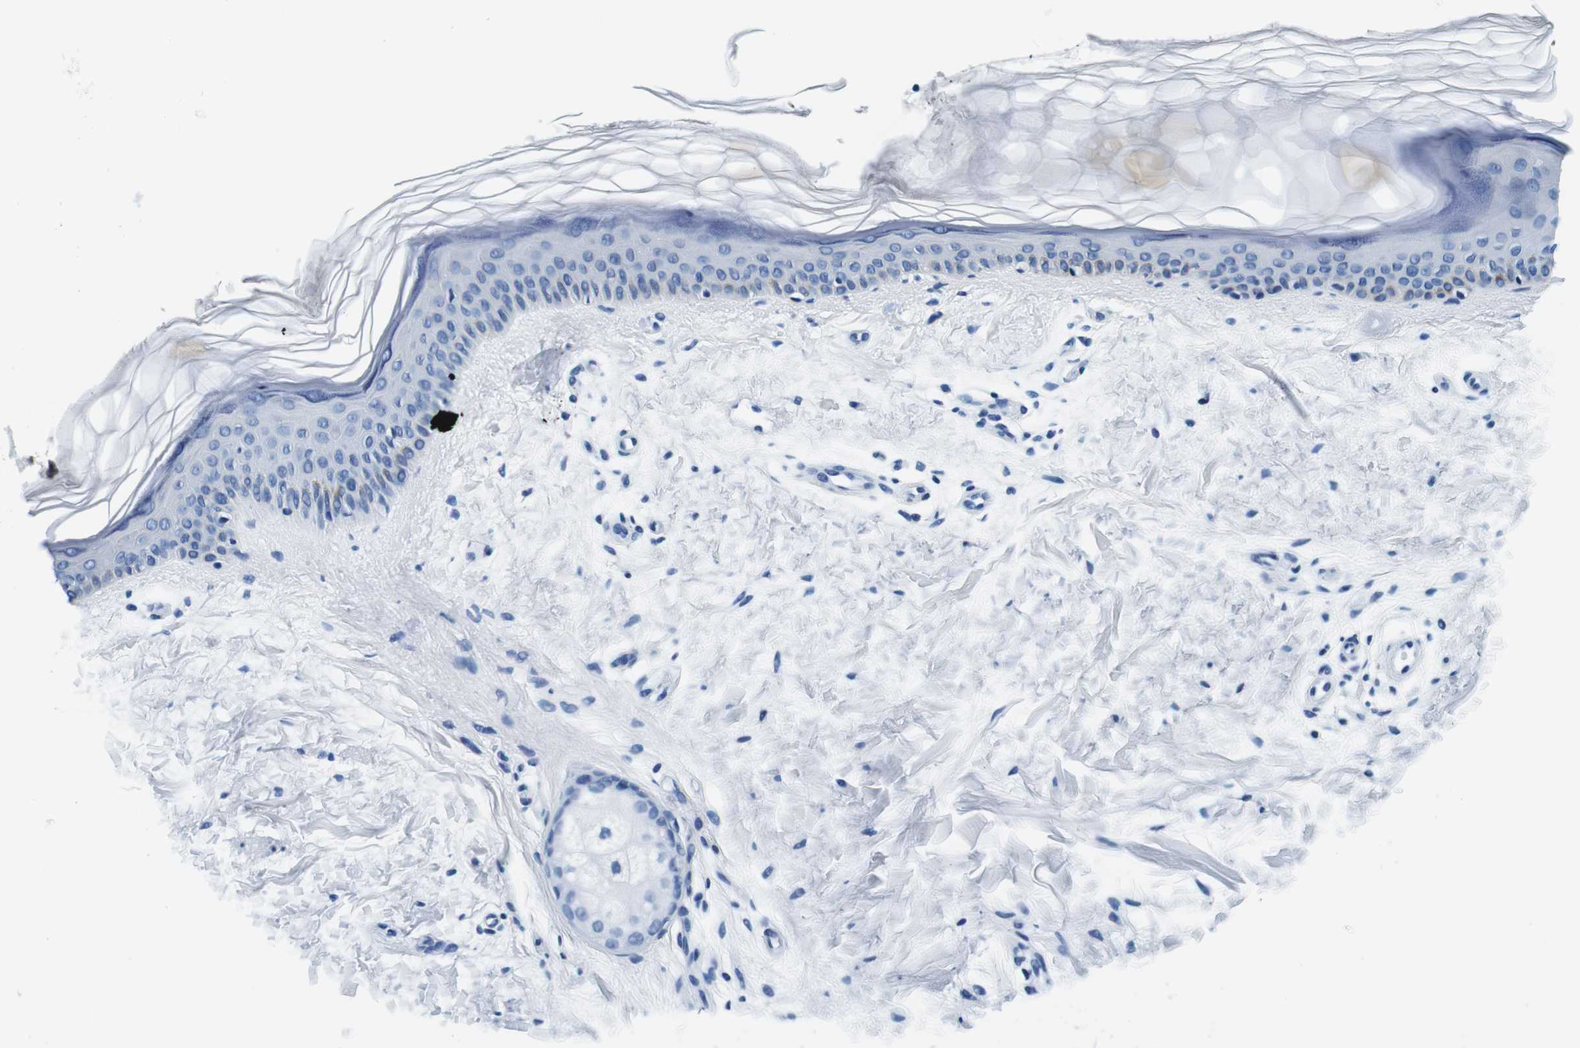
{"staining": {"intensity": "negative", "quantity": "none", "location": "none"}, "tissue": "skin", "cell_type": "Fibroblasts", "image_type": "normal", "snomed": [{"axis": "morphology", "description": "Normal tissue, NOS"}, {"axis": "topography", "description": "Skin"}], "caption": "The micrograph shows no significant staining in fibroblasts of skin. (DAB (3,3'-diaminobenzidine) immunohistochemistry, high magnification).", "gene": "ELANE", "patient": {"sex": "female", "age": 19}}